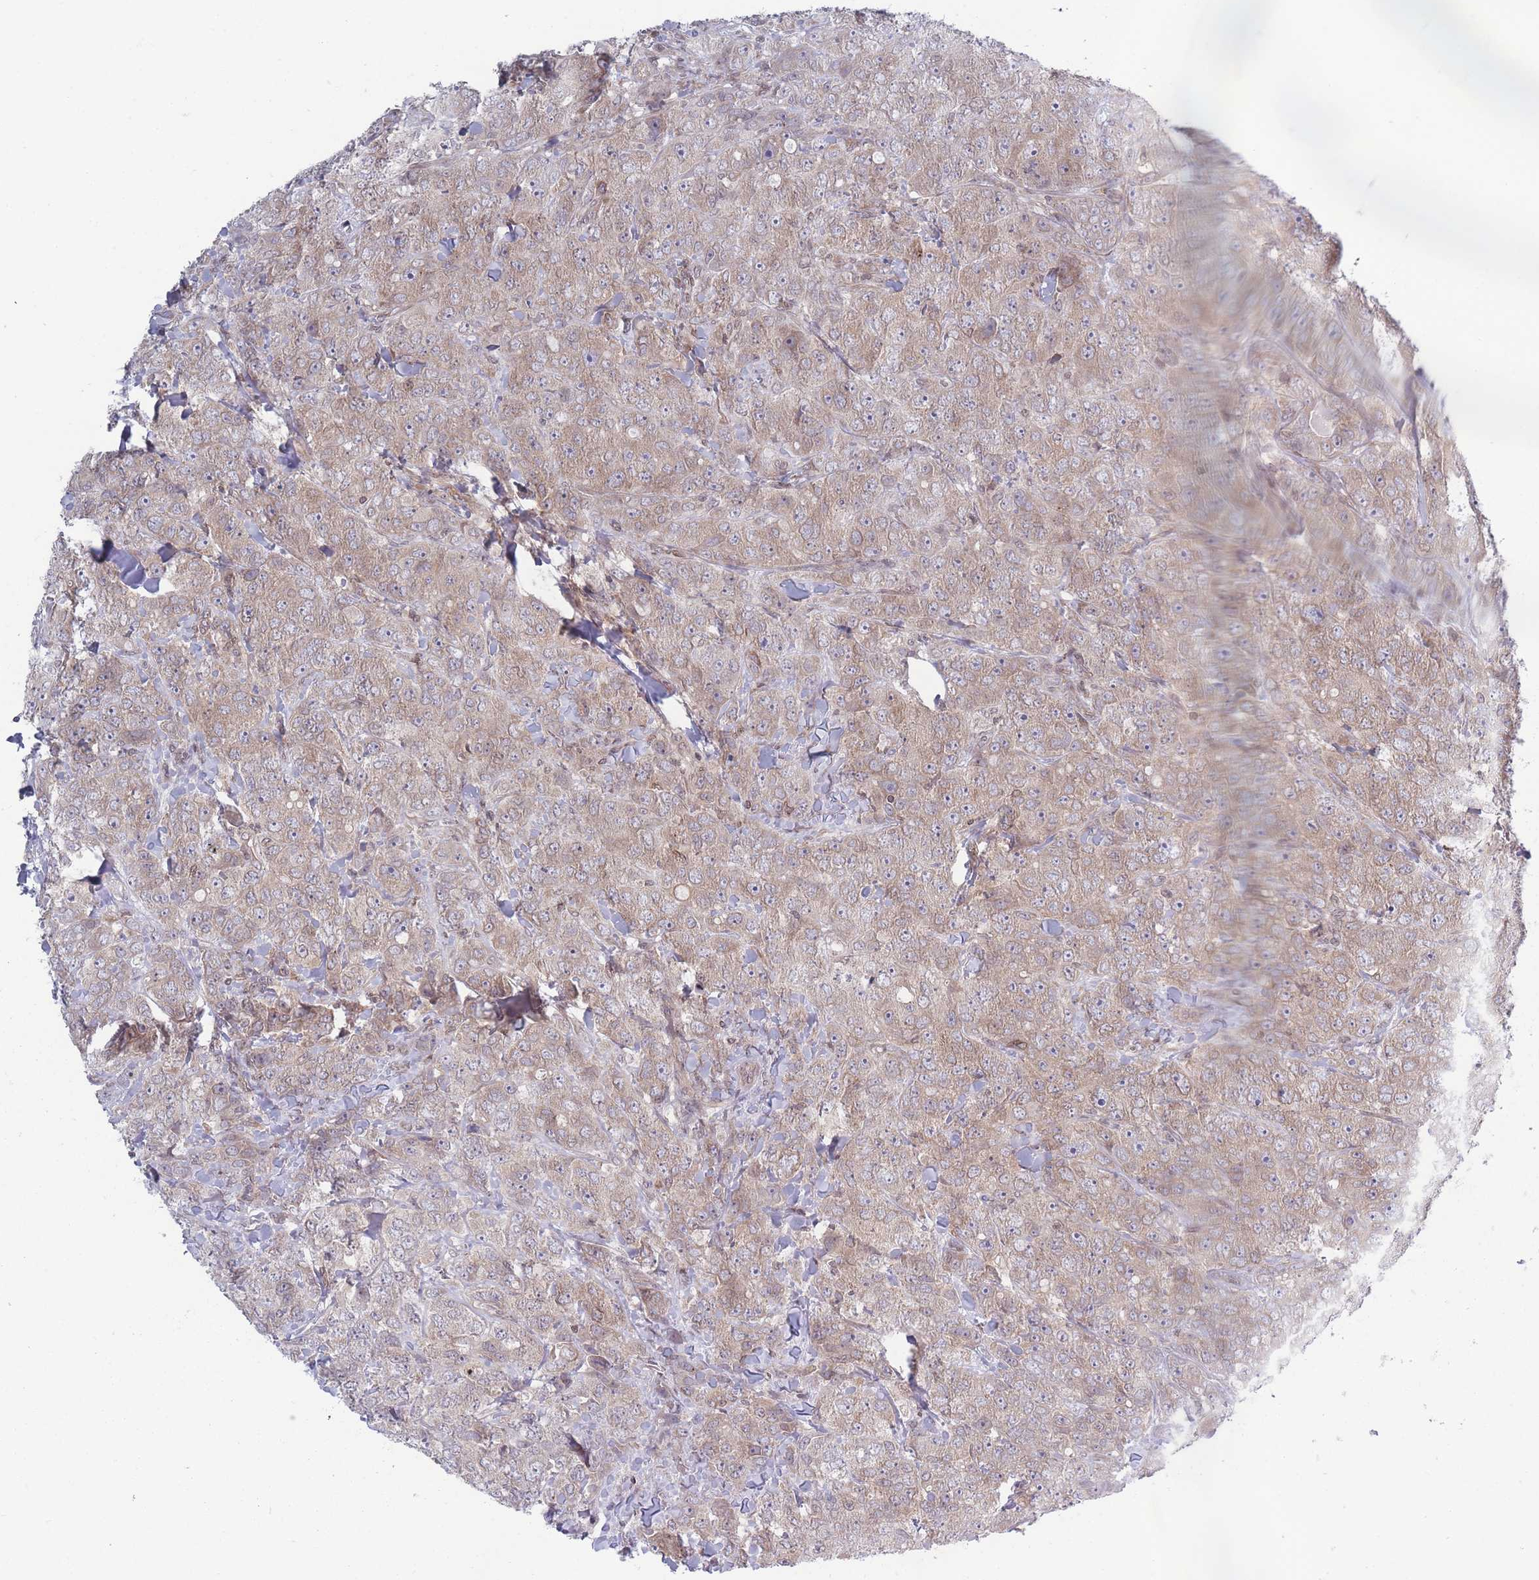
{"staining": {"intensity": "weak", "quantity": ">75%", "location": "cytoplasmic/membranous"}, "tissue": "breast cancer", "cell_type": "Tumor cells", "image_type": "cancer", "snomed": [{"axis": "morphology", "description": "Duct carcinoma"}, {"axis": "topography", "description": "Breast"}], "caption": "Weak cytoplasmic/membranous protein expression is appreciated in approximately >75% of tumor cells in infiltrating ductal carcinoma (breast). (DAB (3,3'-diaminobenzidine) IHC with brightfield microscopy, high magnification).", "gene": "VRK2", "patient": {"sex": "female", "age": 43}}